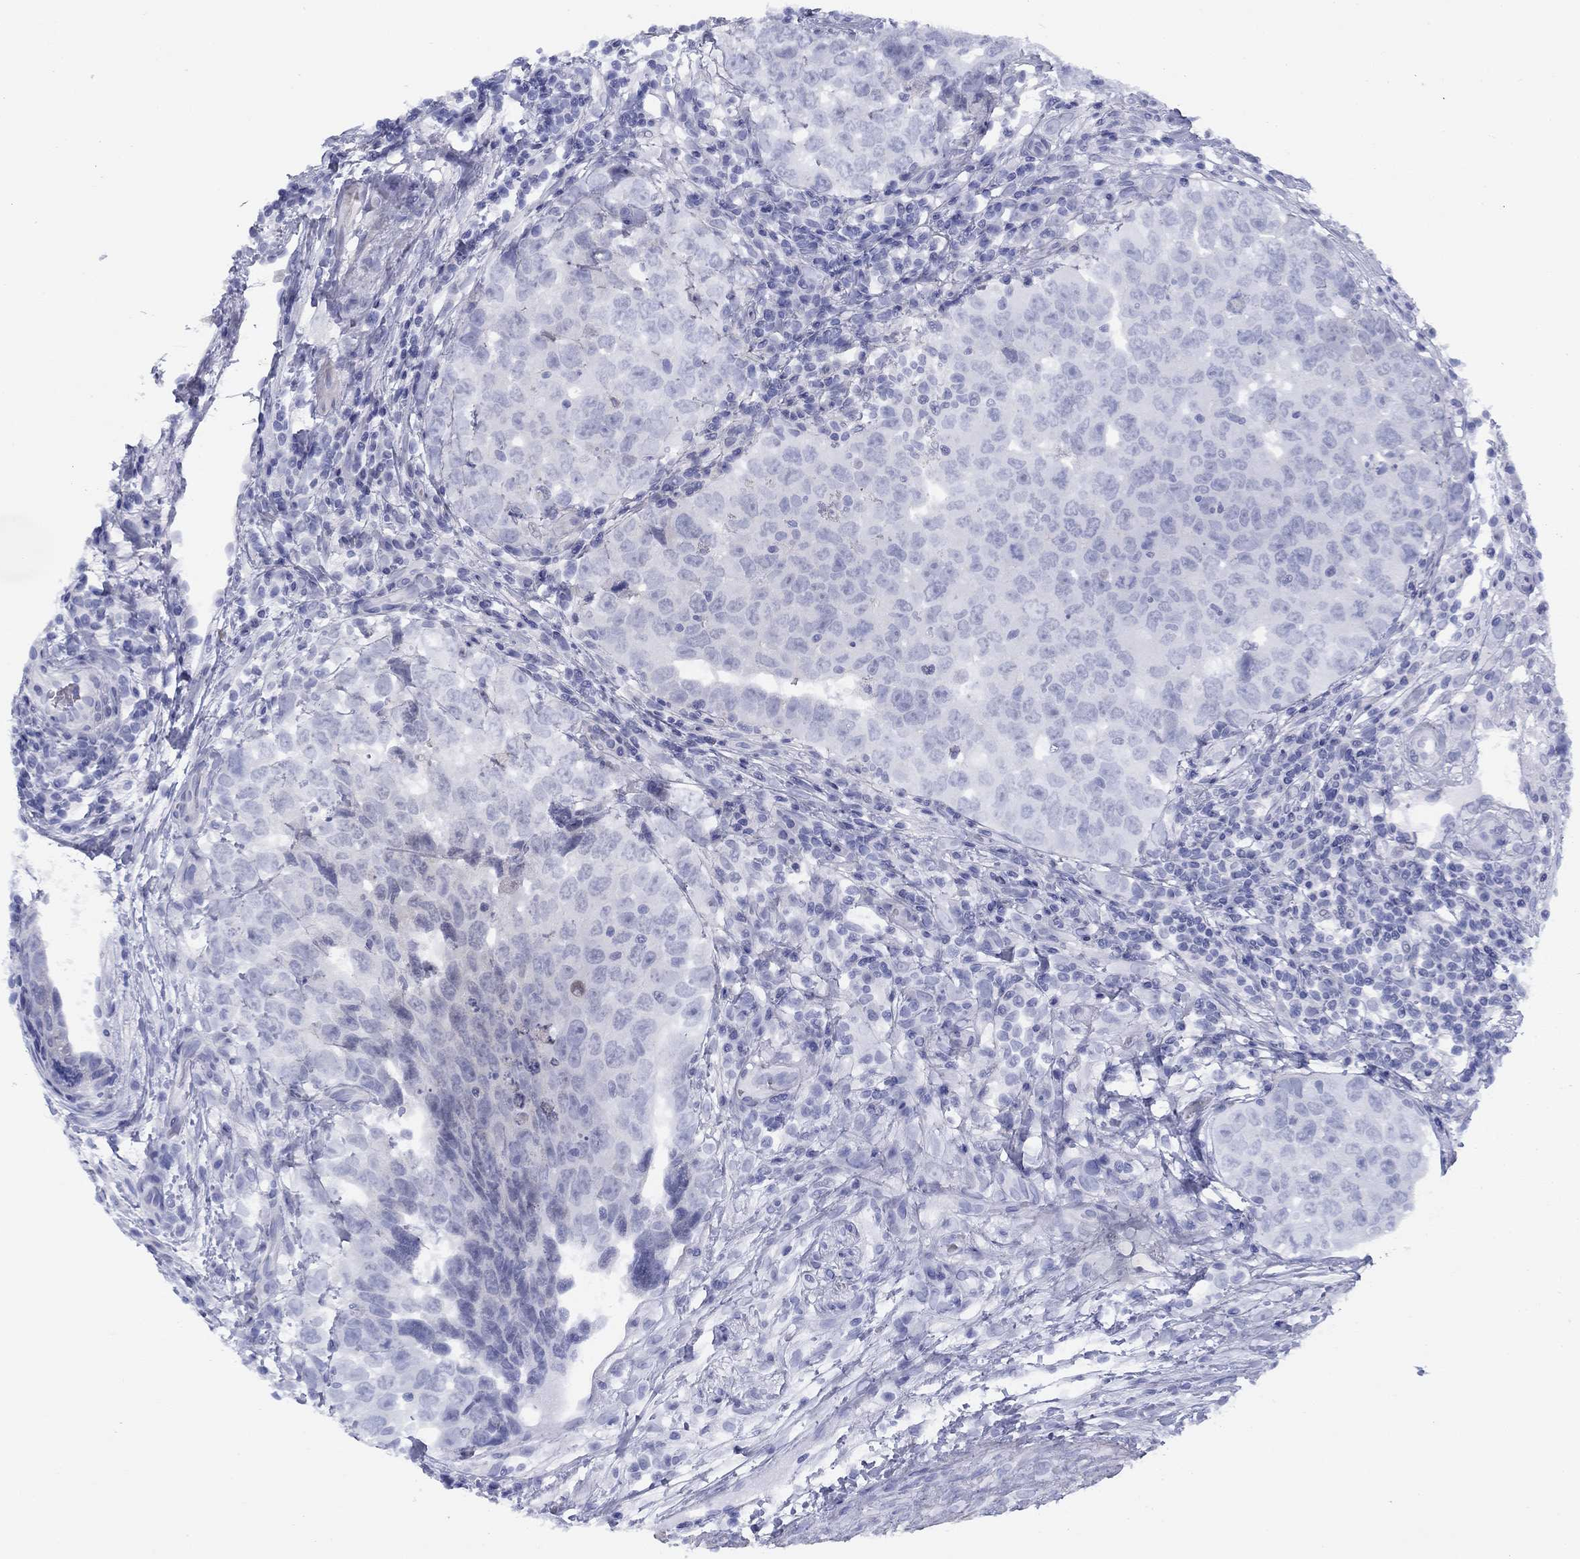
{"staining": {"intensity": "moderate", "quantity": "<25%", "location": "cytoplasmic/membranous"}, "tissue": "testis cancer", "cell_type": "Tumor cells", "image_type": "cancer", "snomed": [{"axis": "morphology", "description": "Seminoma, NOS"}, {"axis": "topography", "description": "Testis"}], "caption": "The immunohistochemical stain shows moderate cytoplasmic/membranous positivity in tumor cells of testis seminoma tissue.", "gene": "TIGD4", "patient": {"sex": "male", "age": 34}}